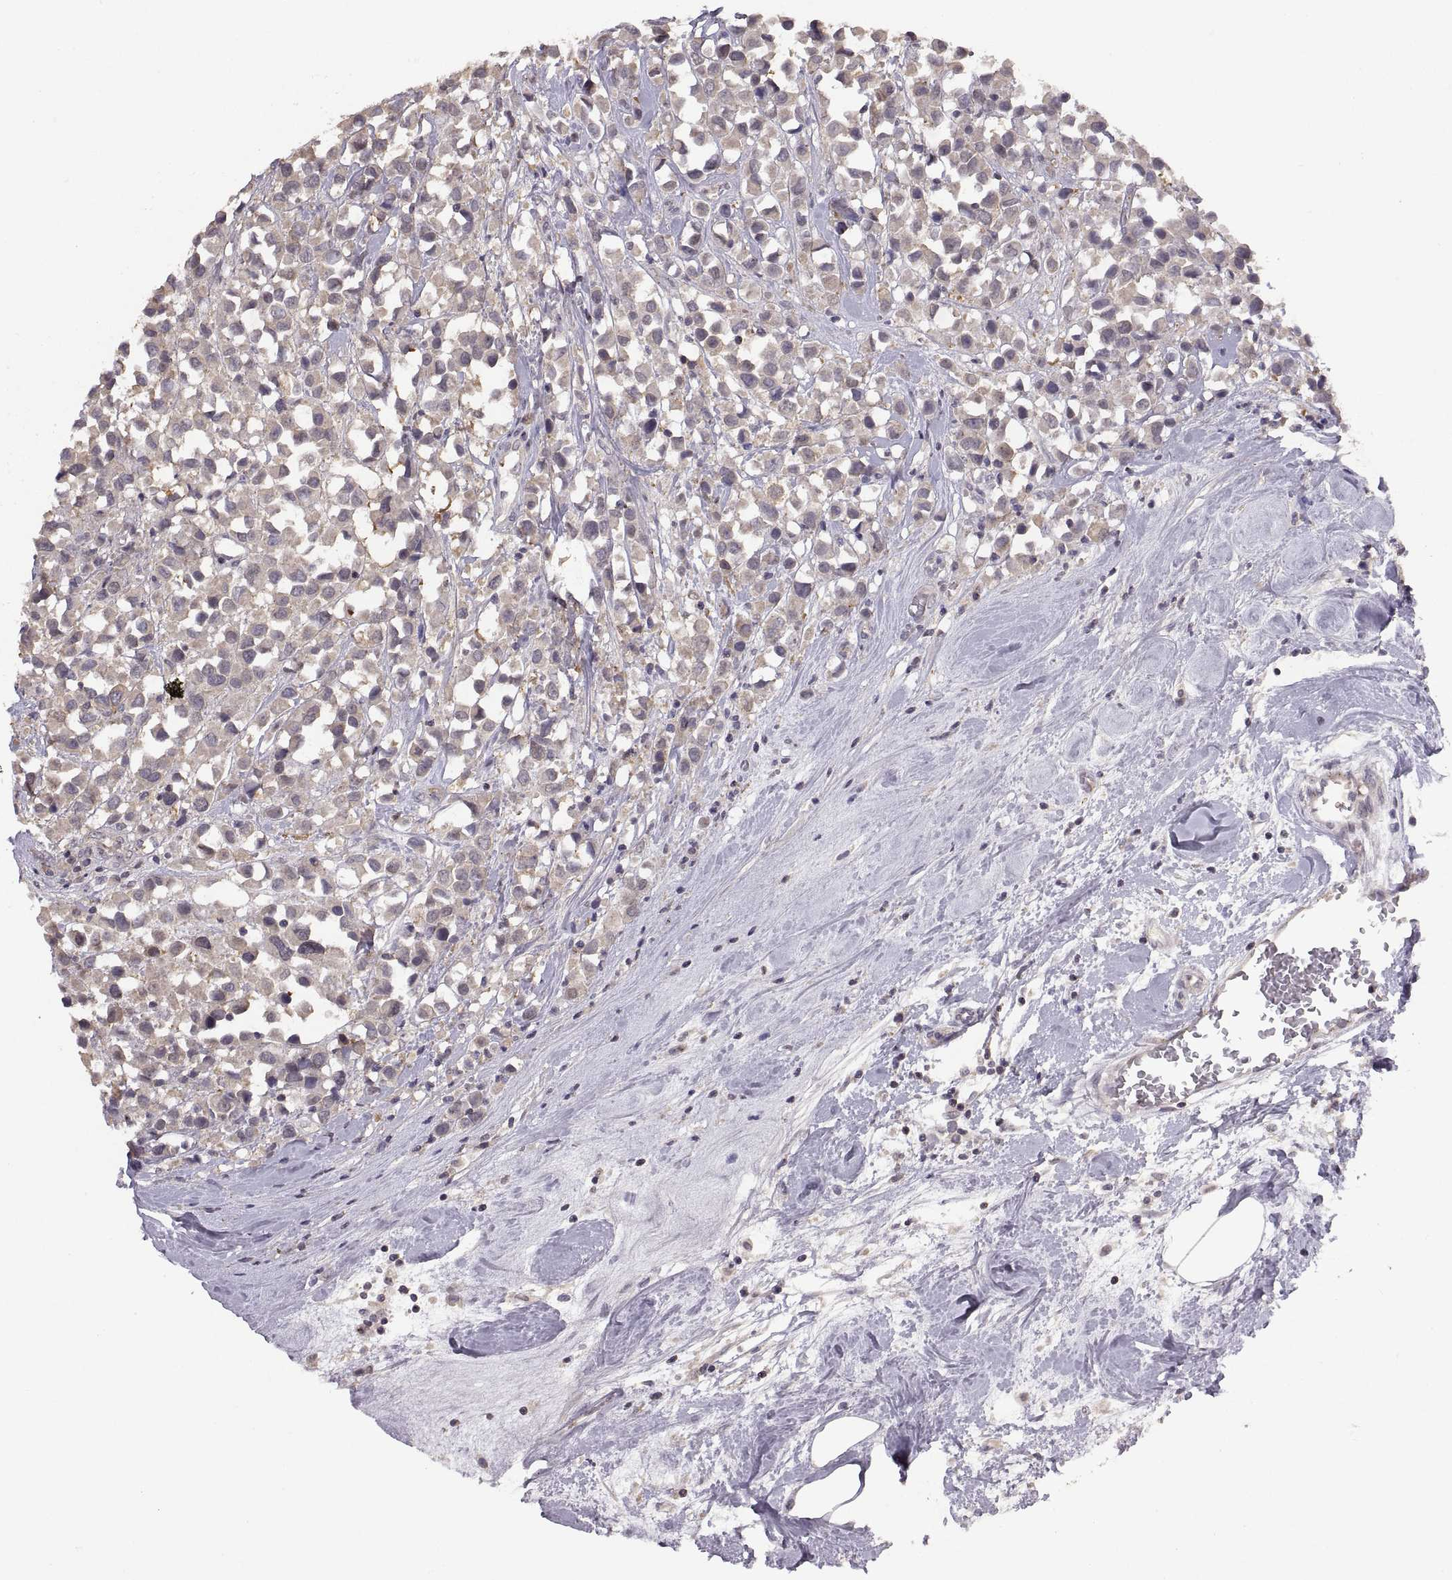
{"staining": {"intensity": "weak", "quantity": "<25%", "location": "cytoplasmic/membranous"}, "tissue": "breast cancer", "cell_type": "Tumor cells", "image_type": "cancer", "snomed": [{"axis": "morphology", "description": "Duct carcinoma"}, {"axis": "topography", "description": "Breast"}], "caption": "Immunohistochemistry (IHC) photomicrograph of neoplastic tissue: breast cancer (infiltrating ductal carcinoma) stained with DAB (3,3'-diaminobenzidine) exhibits no significant protein staining in tumor cells.", "gene": "NMNAT2", "patient": {"sex": "female", "age": 61}}